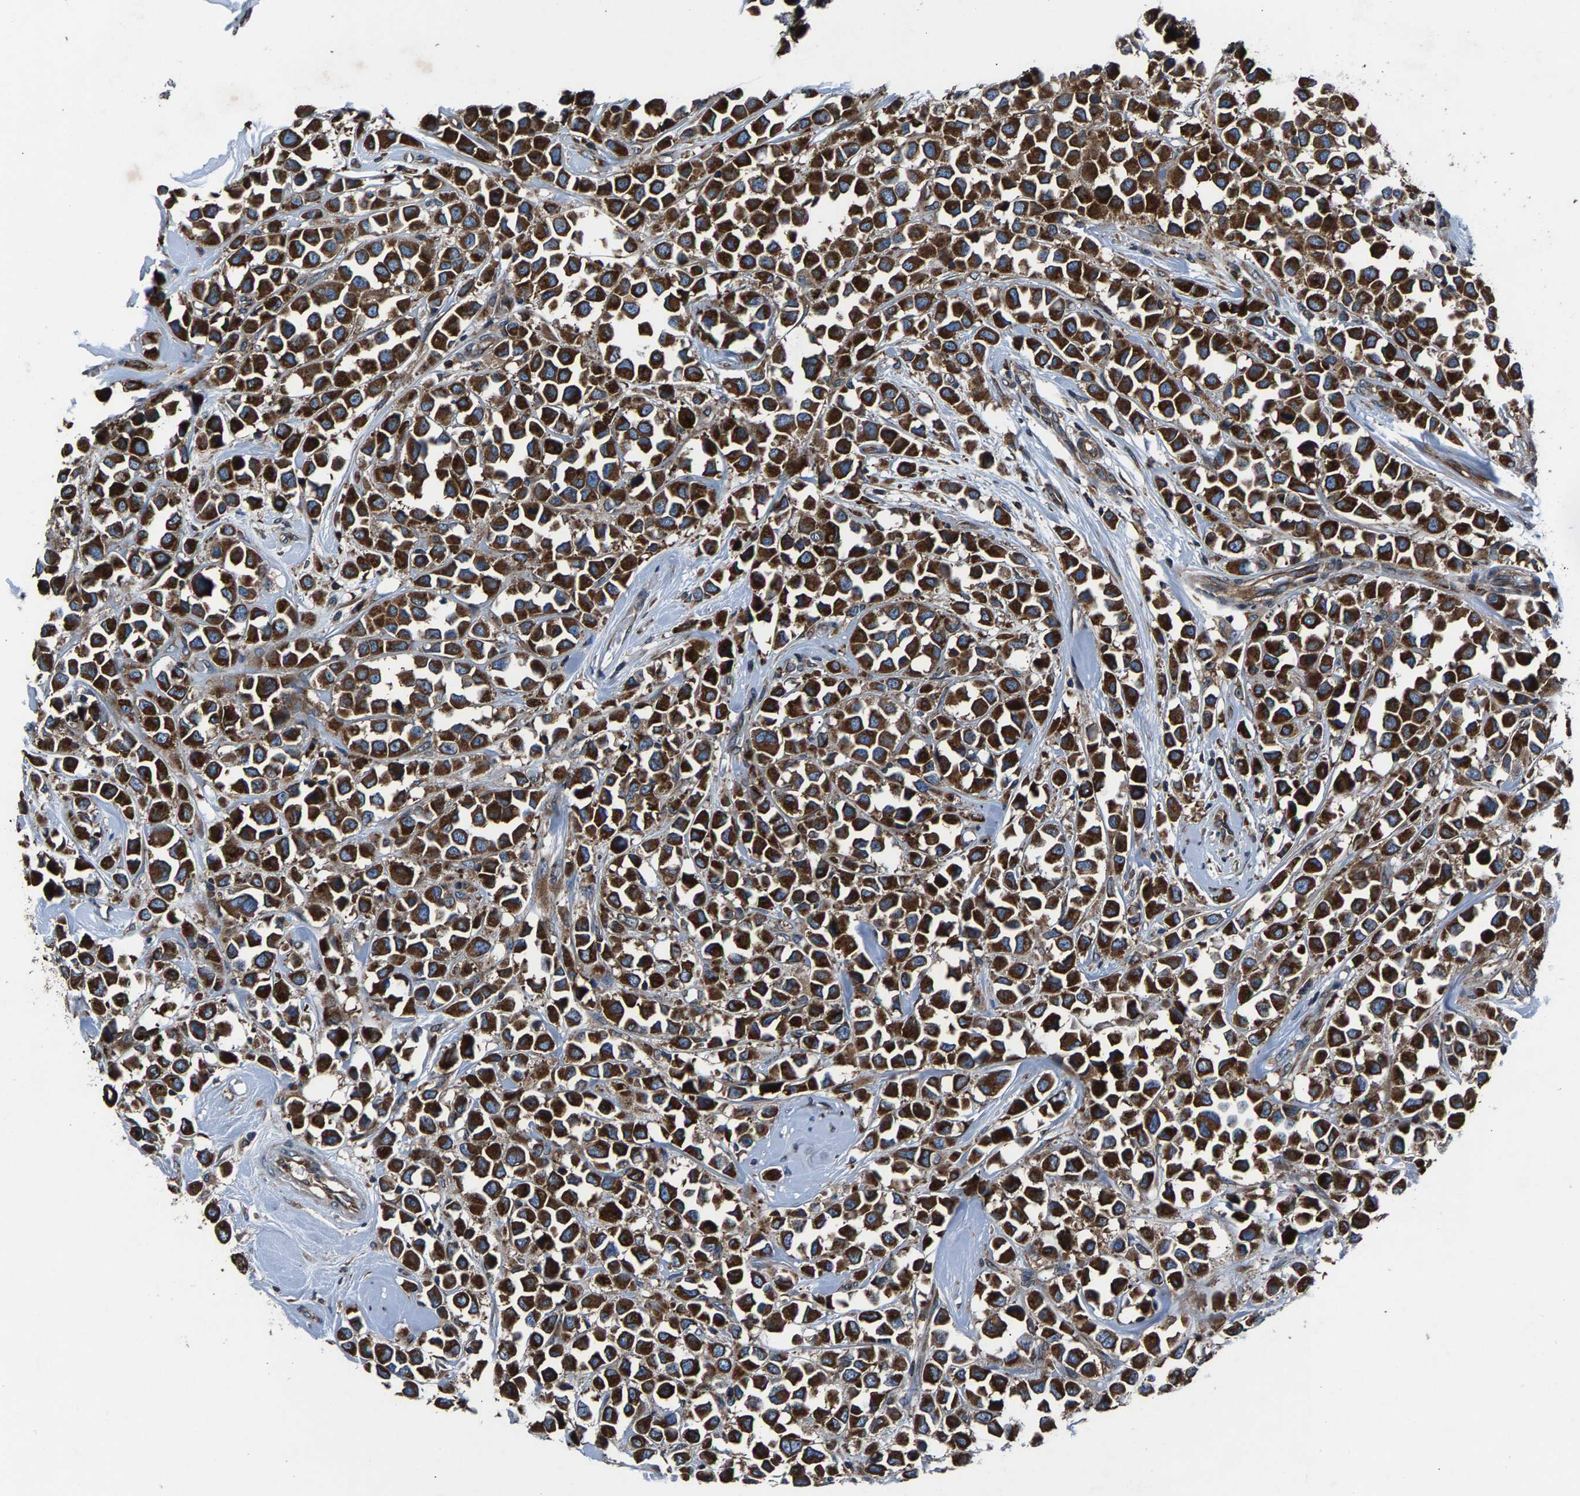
{"staining": {"intensity": "strong", "quantity": ">75%", "location": "cytoplasmic/membranous"}, "tissue": "breast cancer", "cell_type": "Tumor cells", "image_type": "cancer", "snomed": [{"axis": "morphology", "description": "Duct carcinoma"}, {"axis": "topography", "description": "Breast"}], "caption": "Protein staining by immunohistochemistry (IHC) reveals strong cytoplasmic/membranous positivity in approximately >75% of tumor cells in breast cancer.", "gene": "LPCAT1", "patient": {"sex": "female", "age": 61}}